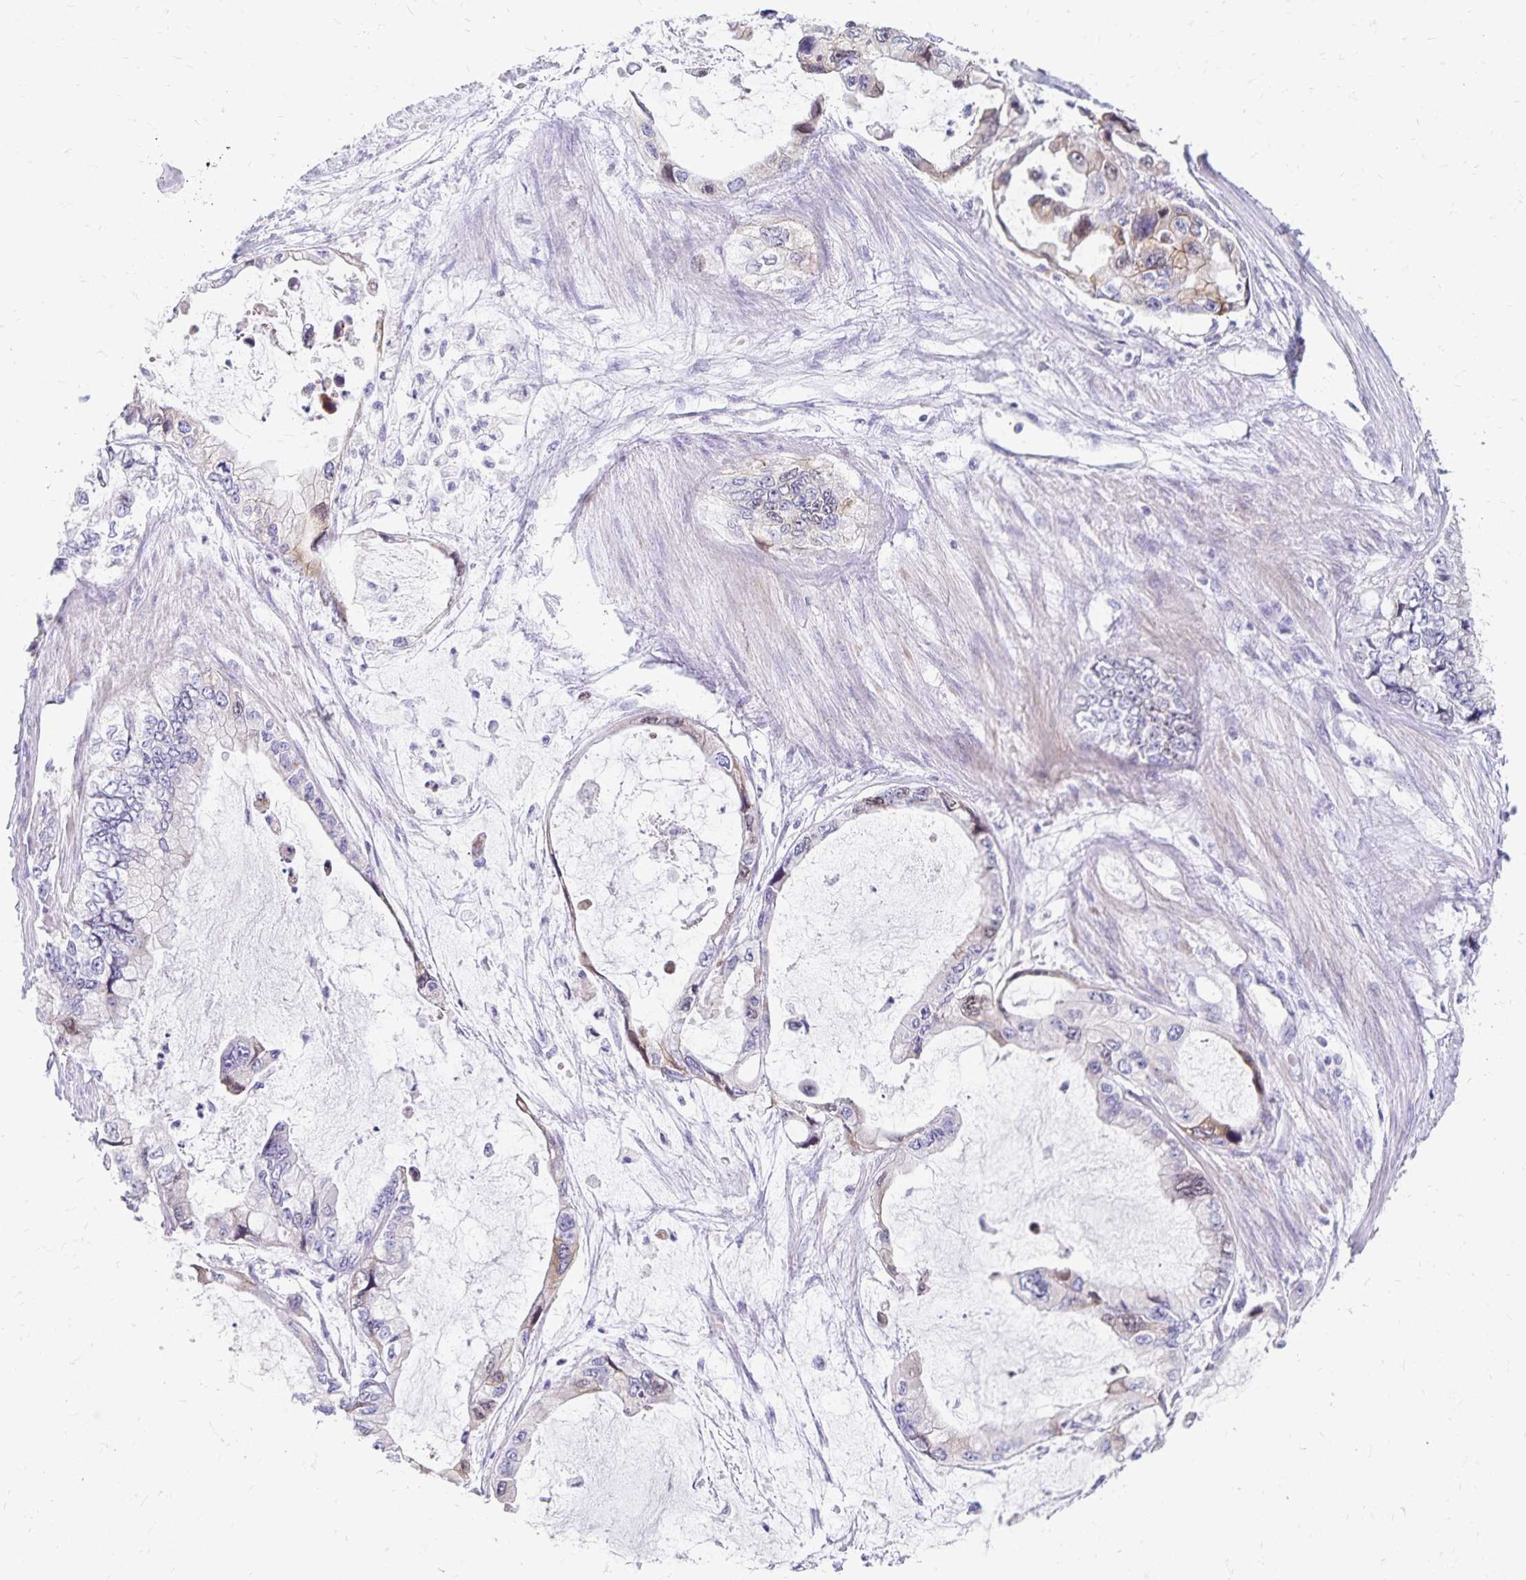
{"staining": {"intensity": "moderate", "quantity": "<25%", "location": "cytoplasmic/membranous"}, "tissue": "stomach cancer", "cell_type": "Tumor cells", "image_type": "cancer", "snomed": [{"axis": "morphology", "description": "Adenocarcinoma, NOS"}, {"axis": "topography", "description": "Pancreas"}, {"axis": "topography", "description": "Stomach, upper"}, {"axis": "topography", "description": "Stomach"}], "caption": "Tumor cells reveal low levels of moderate cytoplasmic/membranous positivity in about <25% of cells in human adenocarcinoma (stomach).", "gene": "NECAP1", "patient": {"sex": "male", "age": 77}}